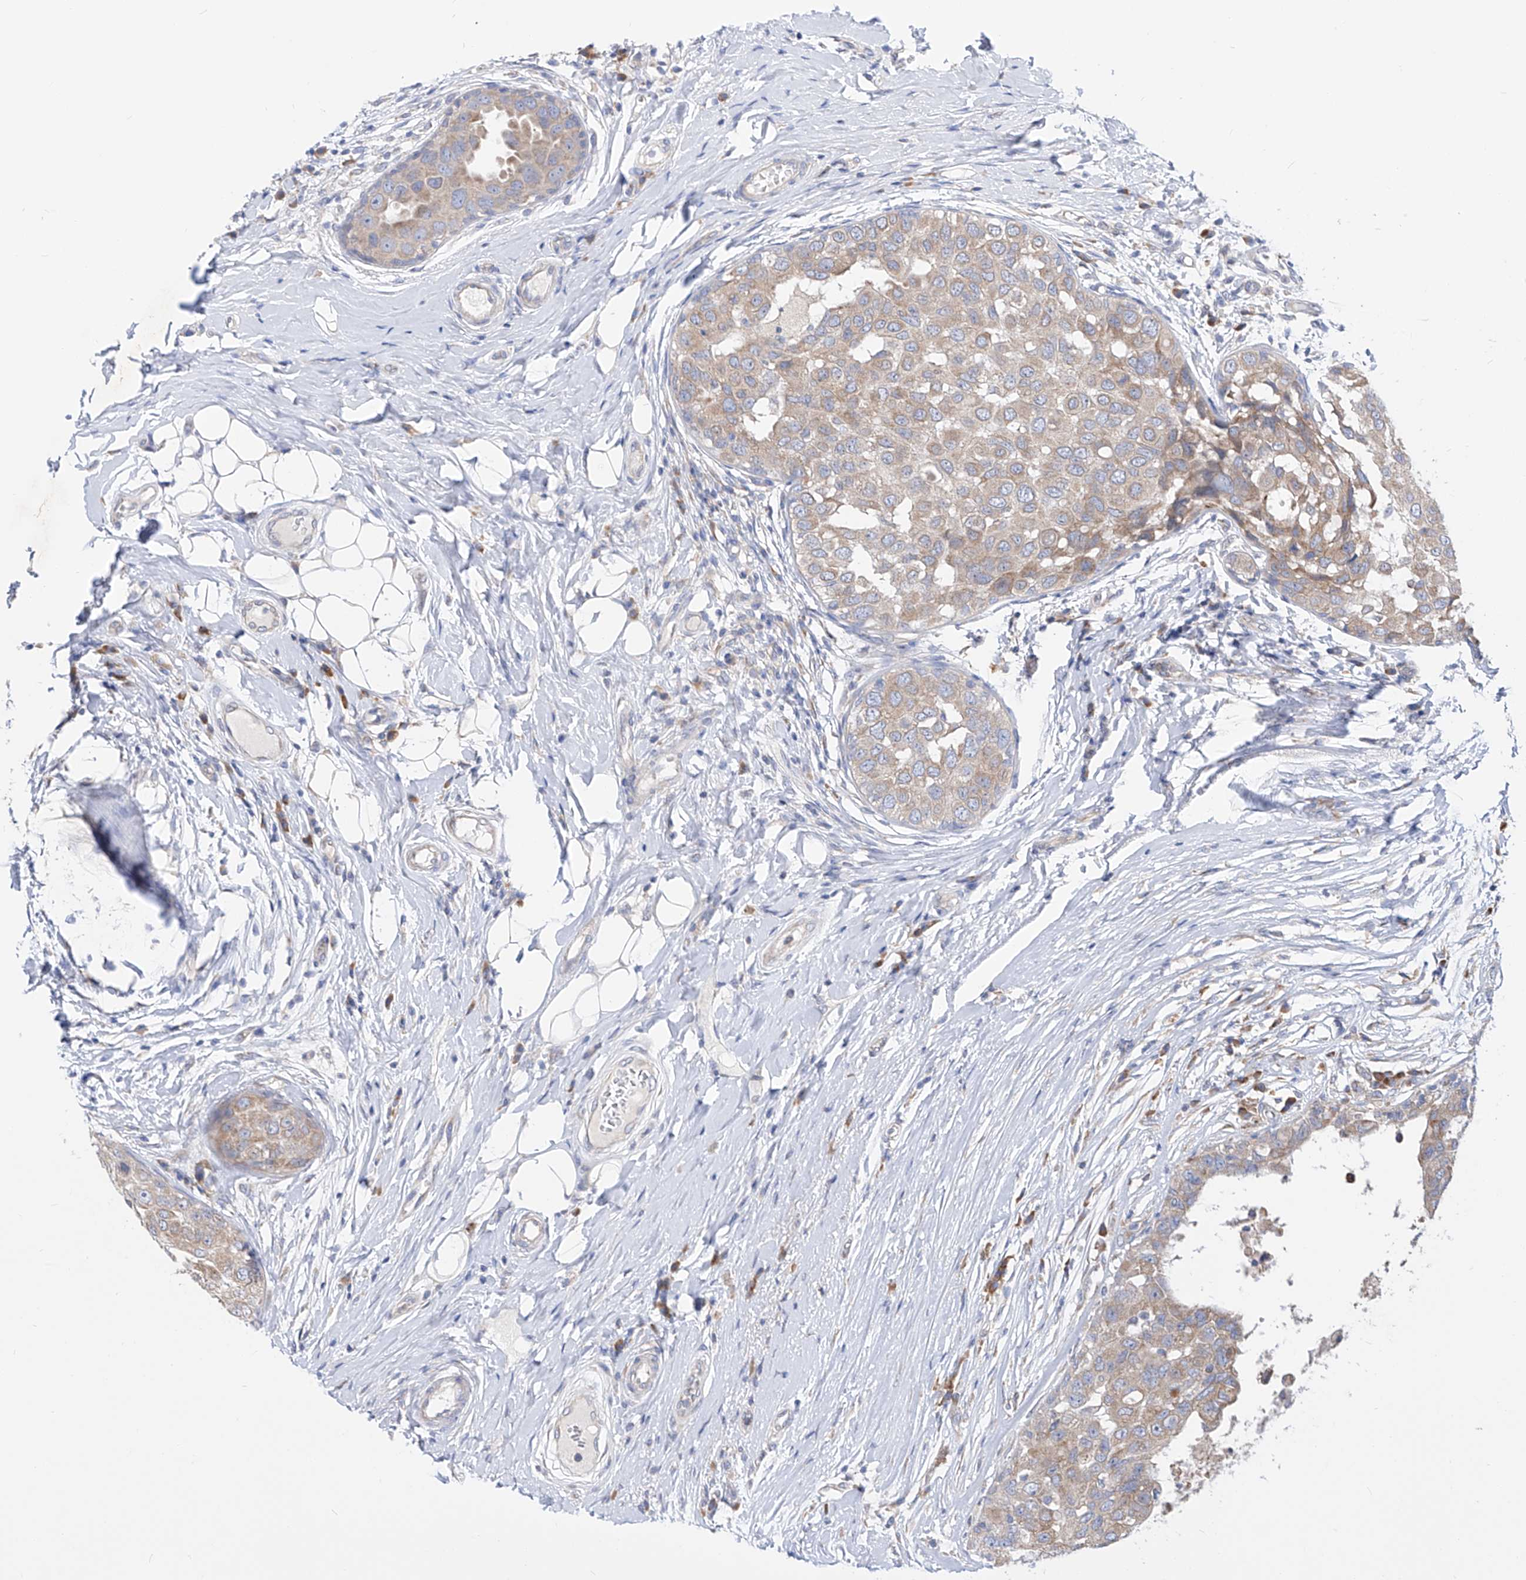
{"staining": {"intensity": "weak", "quantity": ">75%", "location": "cytoplasmic/membranous"}, "tissue": "breast cancer", "cell_type": "Tumor cells", "image_type": "cancer", "snomed": [{"axis": "morphology", "description": "Duct carcinoma"}, {"axis": "topography", "description": "Breast"}], "caption": "Immunohistochemistry (IHC) of human breast intraductal carcinoma demonstrates low levels of weak cytoplasmic/membranous expression in approximately >75% of tumor cells.", "gene": "UFL1", "patient": {"sex": "female", "age": 27}}